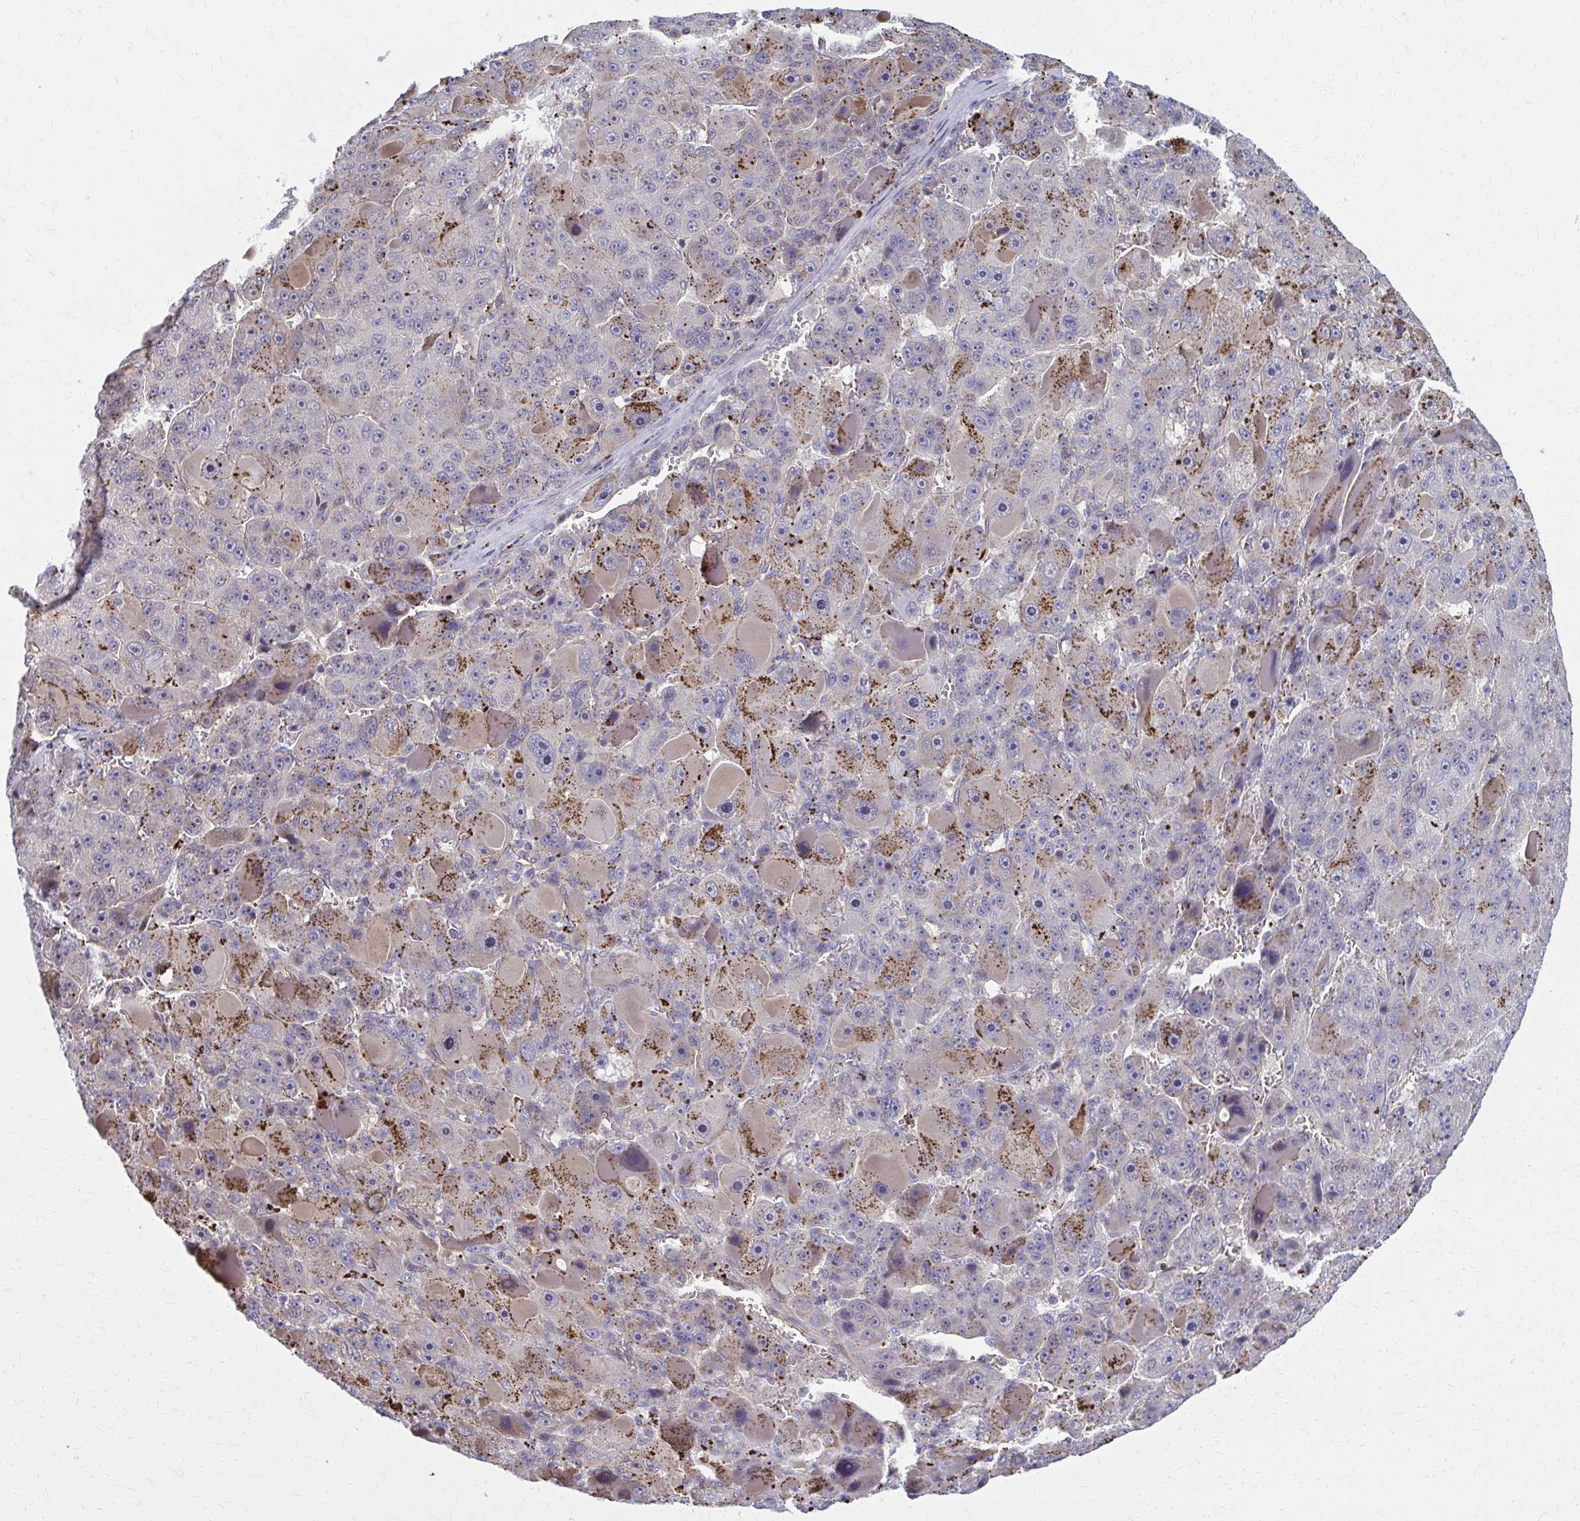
{"staining": {"intensity": "strong", "quantity": "25%-75%", "location": "cytoplasmic/membranous"}, "tissue": "liver cancer", "cell_type": "Tumor cells", "image_type": "cancer", "snomed": [{"axis": "morphology", "description": "Carcinoma, Hepatocellular, NOS"}, {"axis": "topography", "description": "Liver"}], "caption": "Immunohistochemical staining of human liver cancer shows high levels of strong cytoplasmic/membranous positivity in about 25%-75% of tumor cells.", "gene": "LRRC4B", "patient": {"sex": "male", "age": 76}}